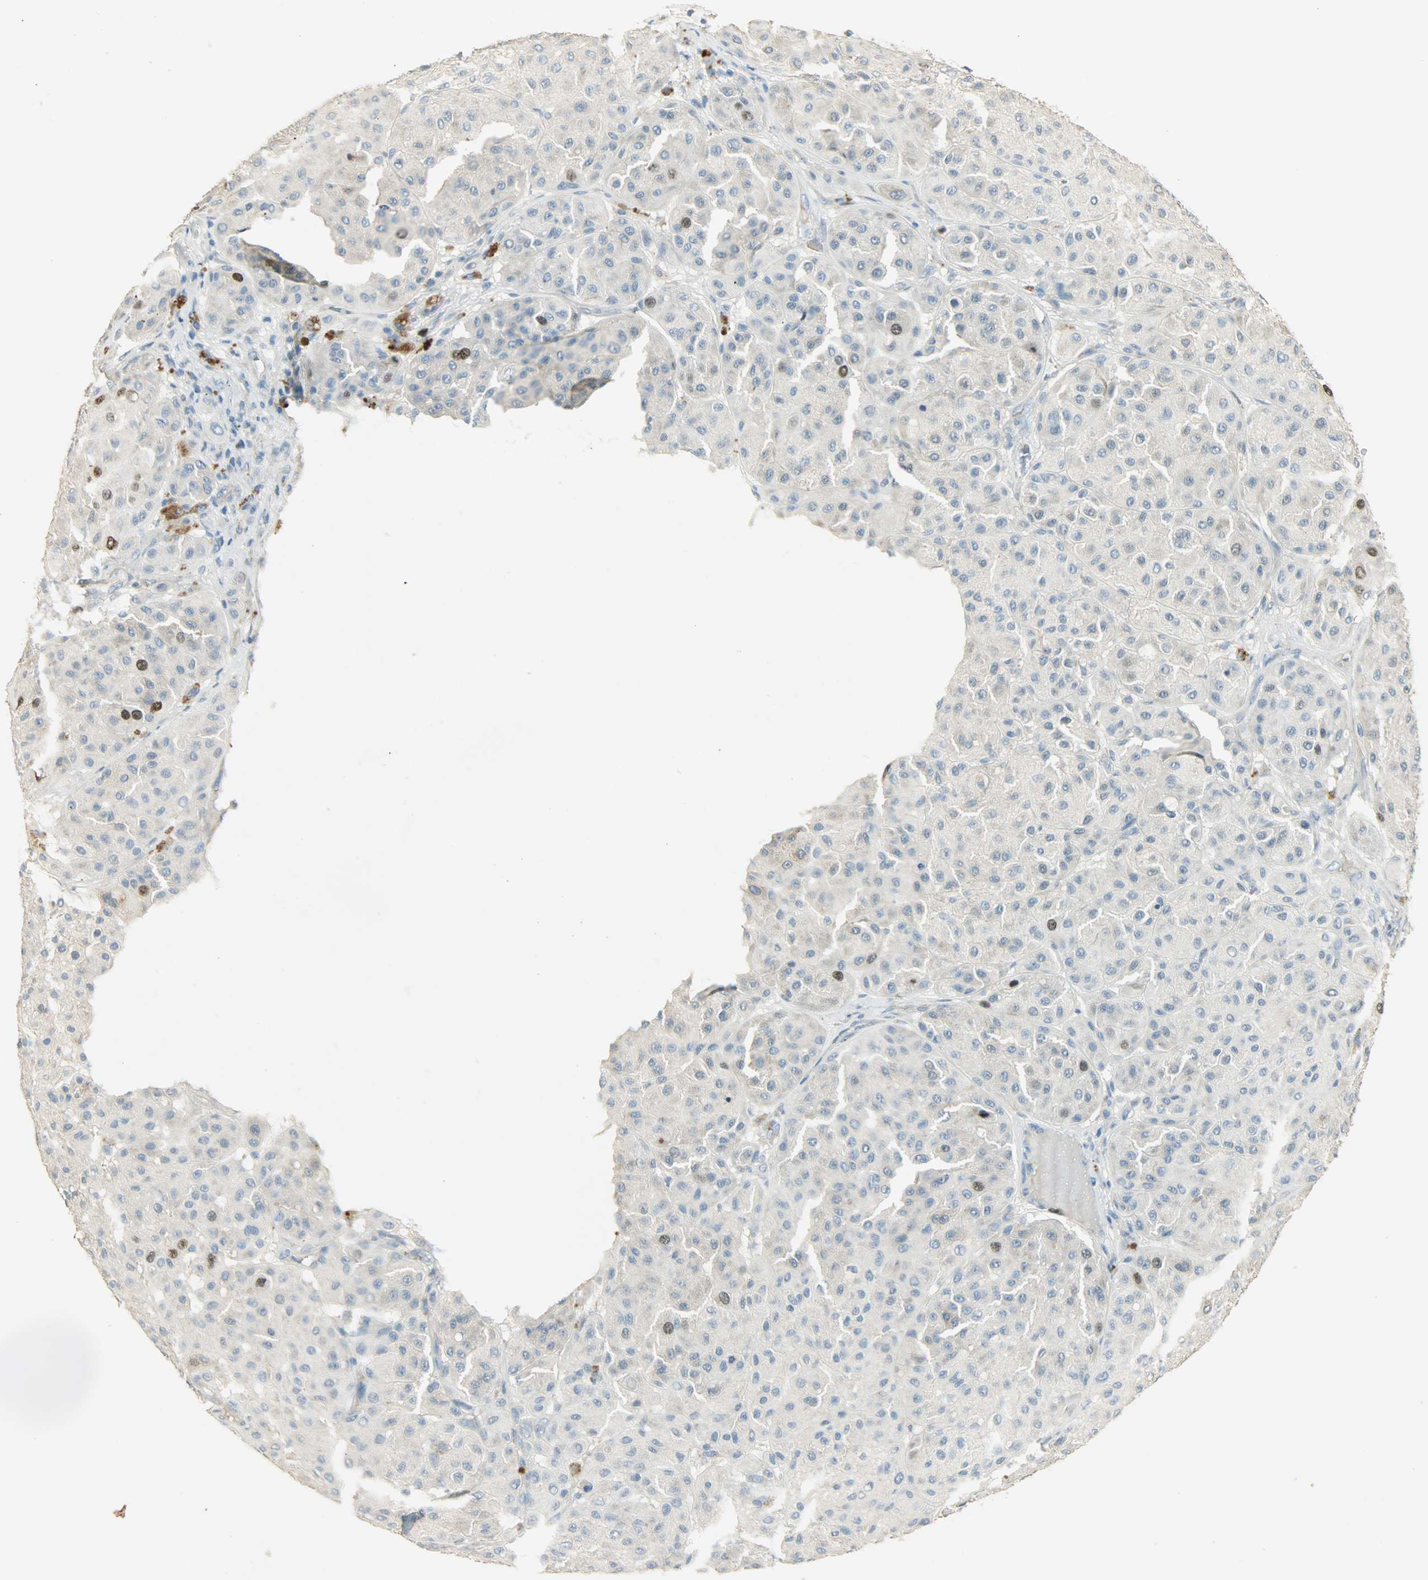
{"staining": {"intensity": "strong", "quantity": "<25%", "location": "cytoplasmic/membranous,nuclear"}, "tissue": "melanoma", "cell_type": "Tumor cells", "image_type": "cancer", "snomed": [{"axis": "morphology", "description": "Normal tissue, NOS"}, {"axis": "morphology", "description": "Malignant melanoma, Metastatic site"}, {"axis": "topography", "description": "Skin"}], "caption": "Malignant melanoma (metastatic site) stained with DAB (3,3'-diaminobenzidine) IHC reveals medium levels of strong cytoplasmic/membranous and nuclear expression in about <25% of tumor cells.", "gene": "TPX2", "patient": {"sex": "male", "age": 41}}